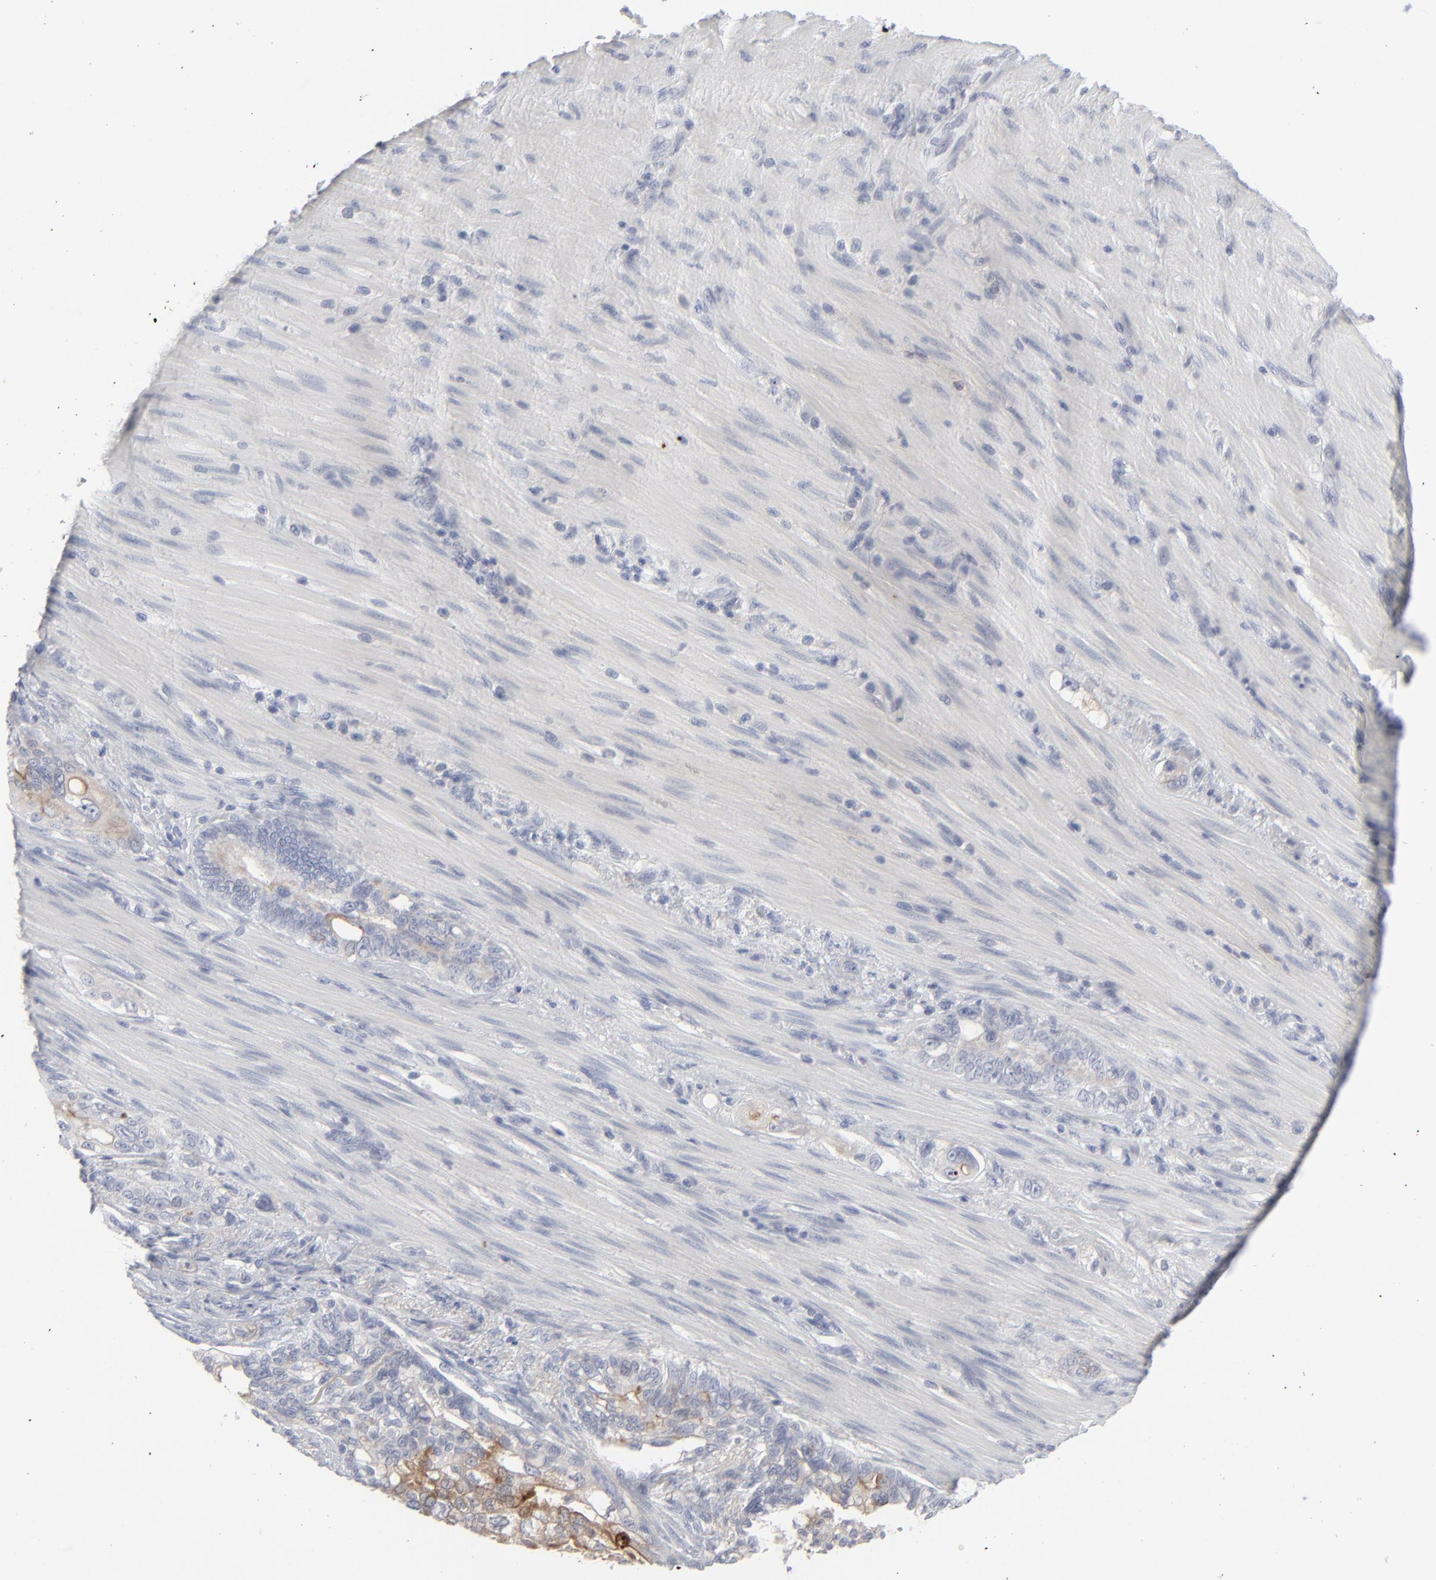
{"staining": {"intensity": "moderate", "quantity": "<25%", "location": "cytoplasmic/membranous"}, "tissue": "pancreatic cancer", "cell_type": "Tumor cells", "image_type": "cancer", "snomed": [{"axis": "morphology", "description": "Normal tissue, NOS"}, {"axis": "topography", "description": "Pancreas"}], "caption": "IHC image of pancreatic cancer stained for a protein (brown), which demonstrates low levels of moderate cytoplasmic/membranous staining in about <25% of tumor cells.", "gene": "MSLN", "patient": {"sex": "male", "age": 42}}